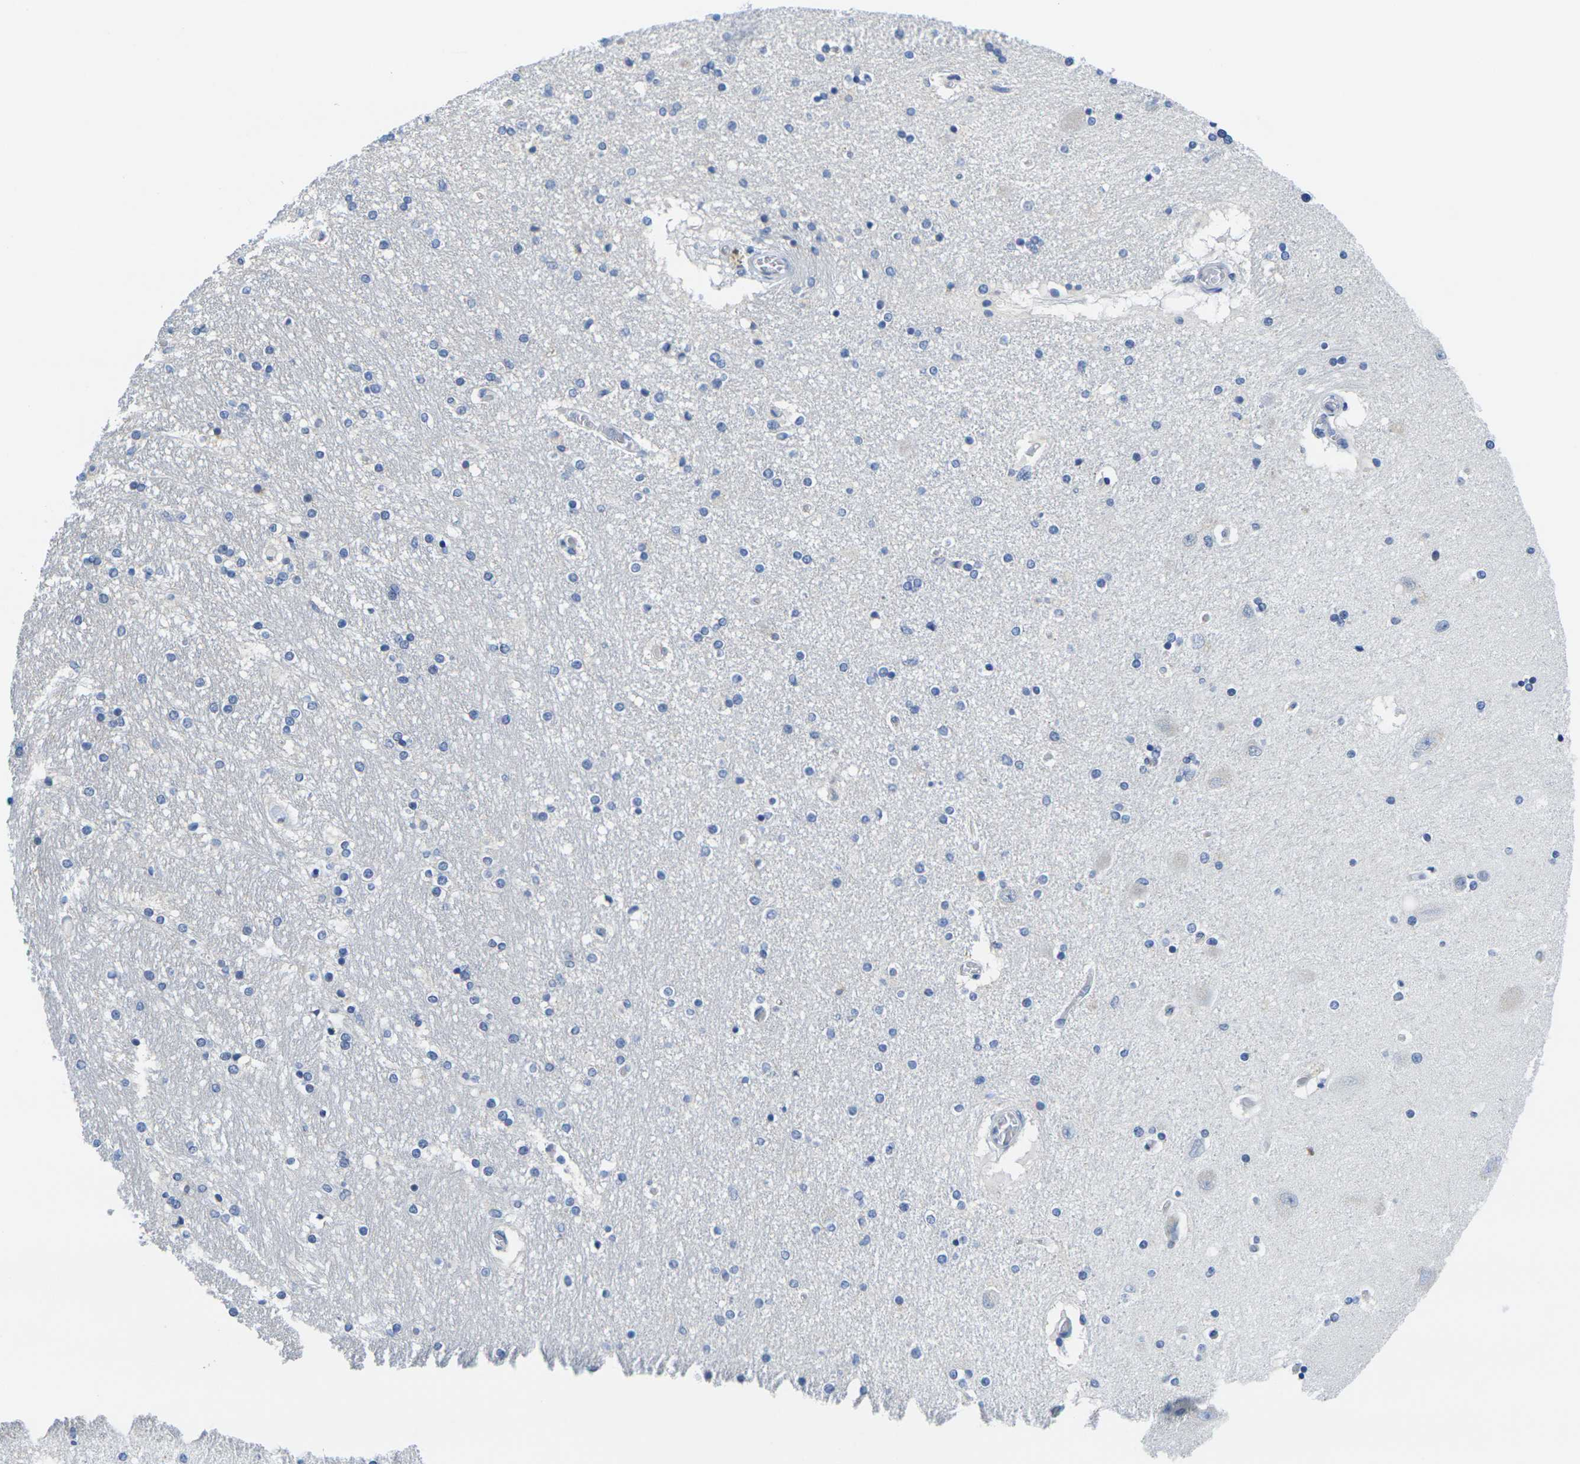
{"staining": {"intensity": "negative", "quantity": "none", "location": "none"}, "tissue": "hippocampus", "cell_type": "Glial cells", "image_type": "normal", "snomed": [{"axis": "morphology", "description": "Normal tissue, NOS"}, {"axis": "topography", "description": "Hippocampus"}], "caption": "High magnification brightfield microscopy of benign hippocampus stained with DAB (brown) and counterstained with hematoxylin (blue): glial cells show no significant expression.", "gene": "CRK", "patient": {"sex": "female", "age": 54}}